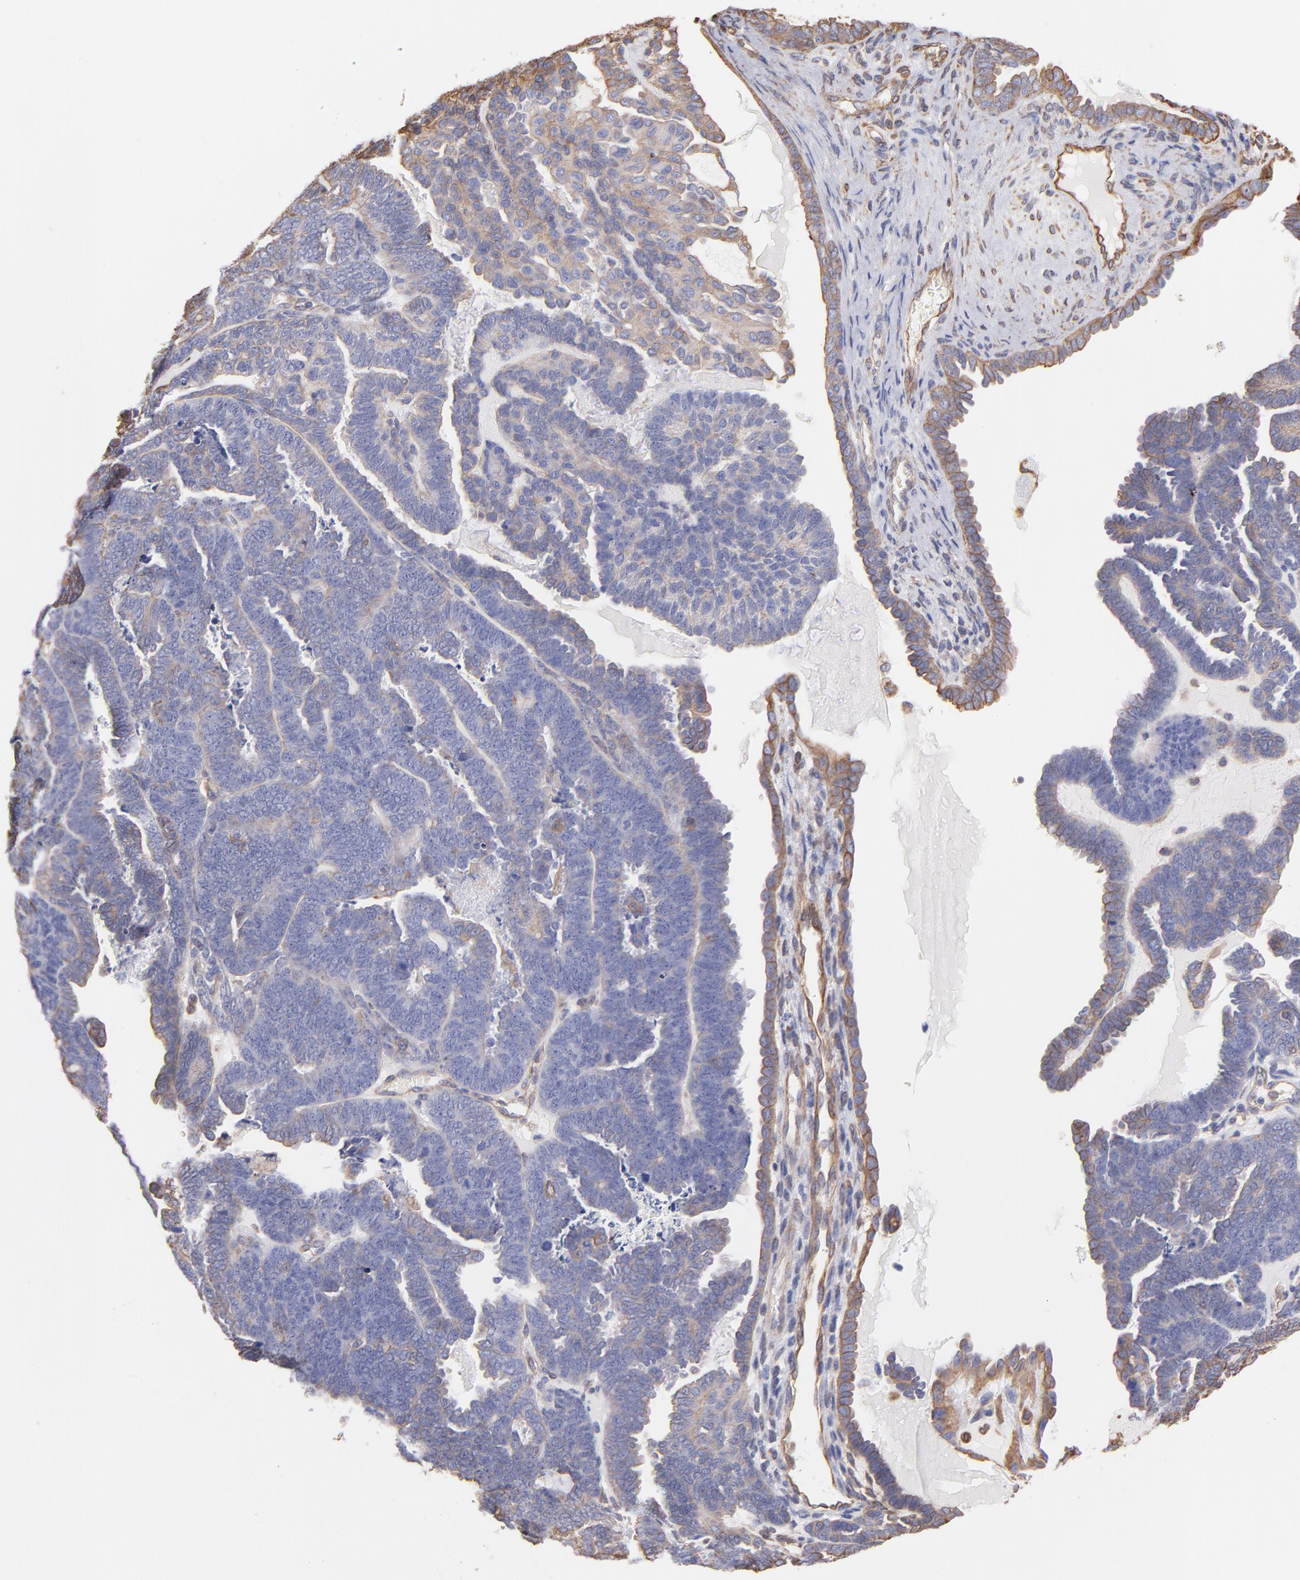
{"staining": {"intensity": "moderate", "quantity": ">75%", "location": "cytoplasmic/membranous"}, "tissue": "endometrial cancer", "cell_type": "Tumor cells", "image_type": "cancer", "snomed": [{"axis": "morphology", "description": "Neoplasm, malignant, NOS"}, {"axis": "topography", "description": "Endometrium"}], "caption": "Protein staining reveals moderate cytoplasmic/membranous positivity in about >75% of tumor cells in endometrial cancer.", "gene": "PLEC", "patient": {"sex": "female", "age": 74}}